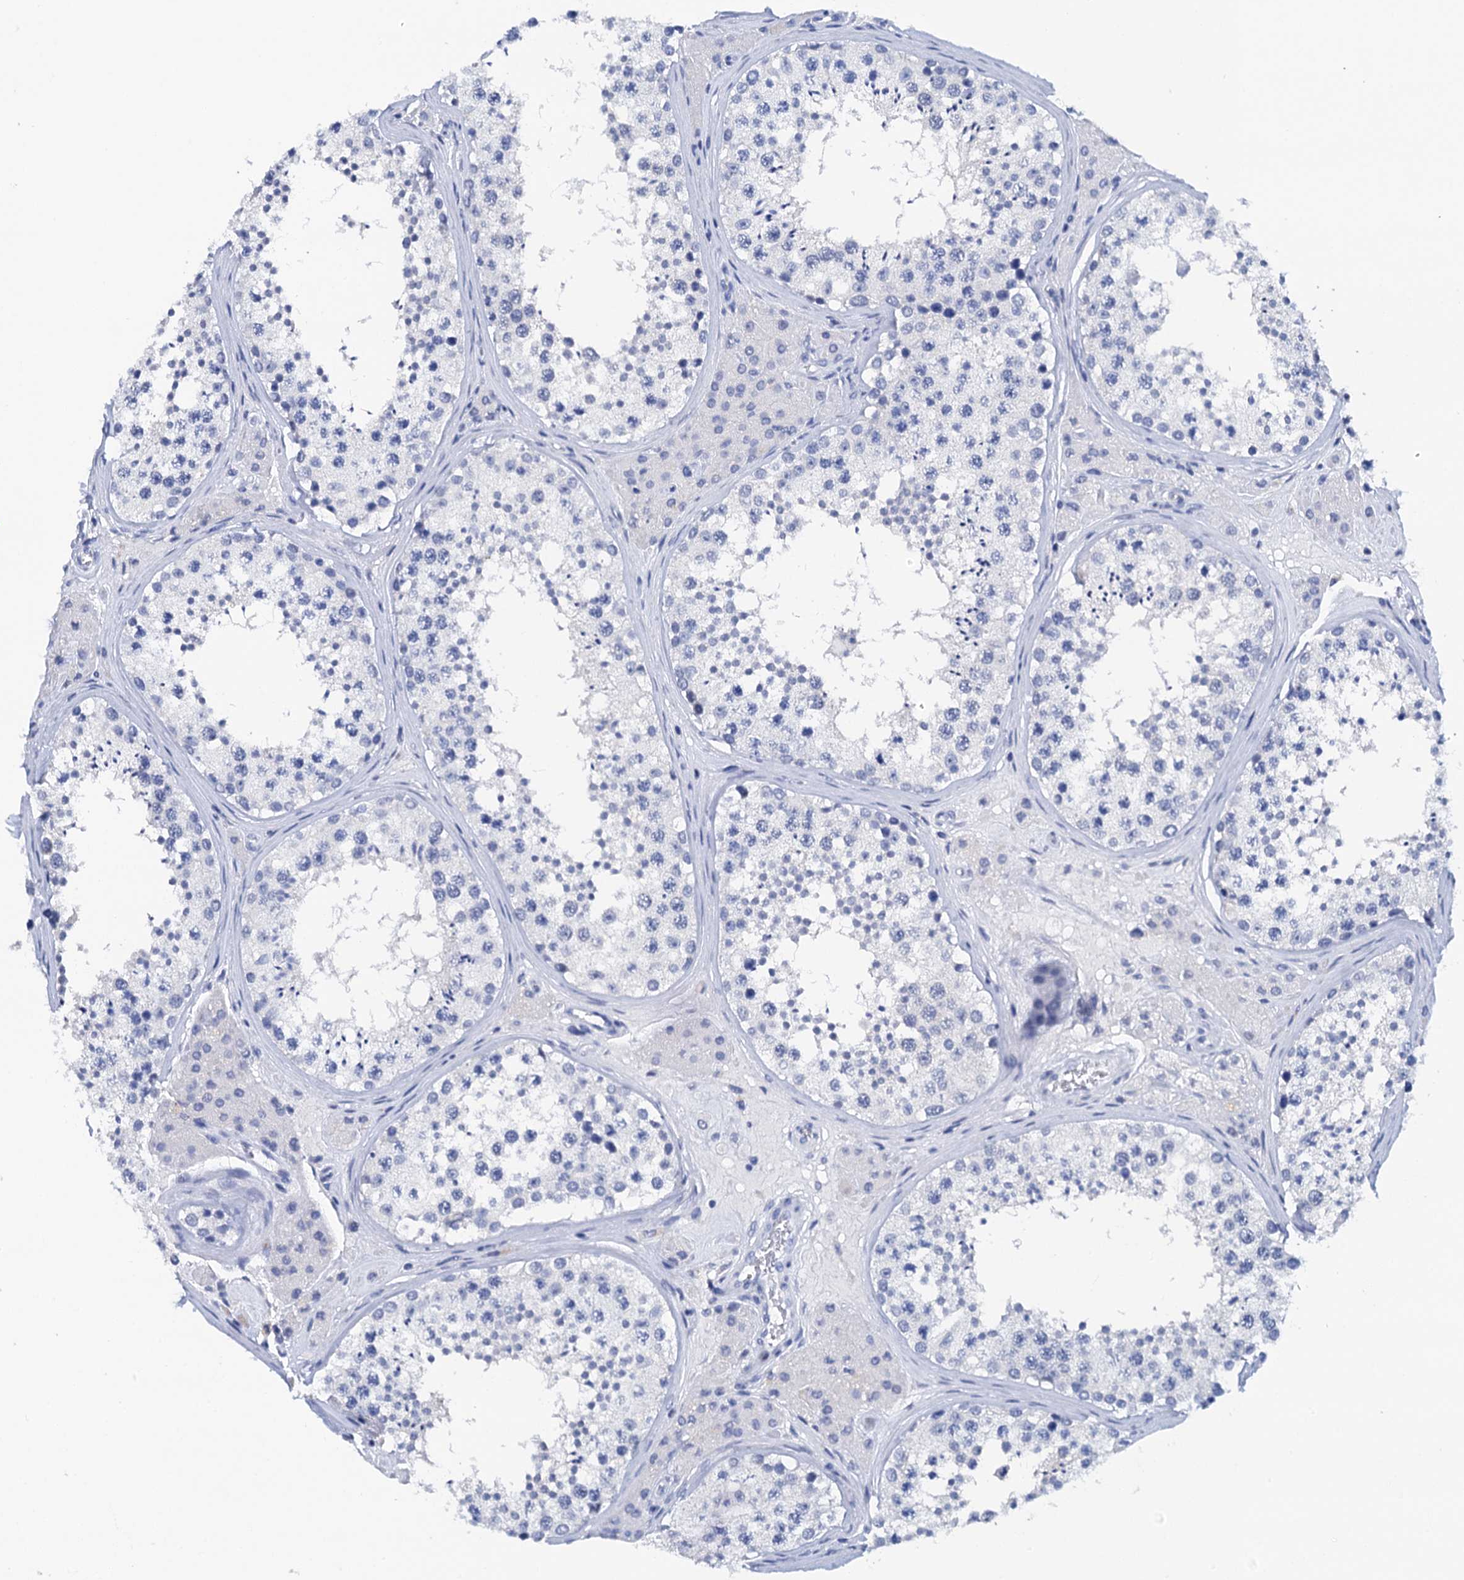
{"staining": {"intensity": "negative", "quantity": "none", "location": "none"}, "tissue": "testis", "cell_type": "Cells in seminiferous ducts", "image_type": "normal", "snomed": [{"axis": "morphology", "description": "Normal tissue, NOS"}, {"axis": "topography", "description": "Testis"}], "caption": "High power microscopy photomicrograph of an IHC photomicrograph of unremarkable testis, revealing no significant positivity in cells in seminiferous ducts.", "gene": "LYPD3", "patient": {"sex": "male", "age": 46}}